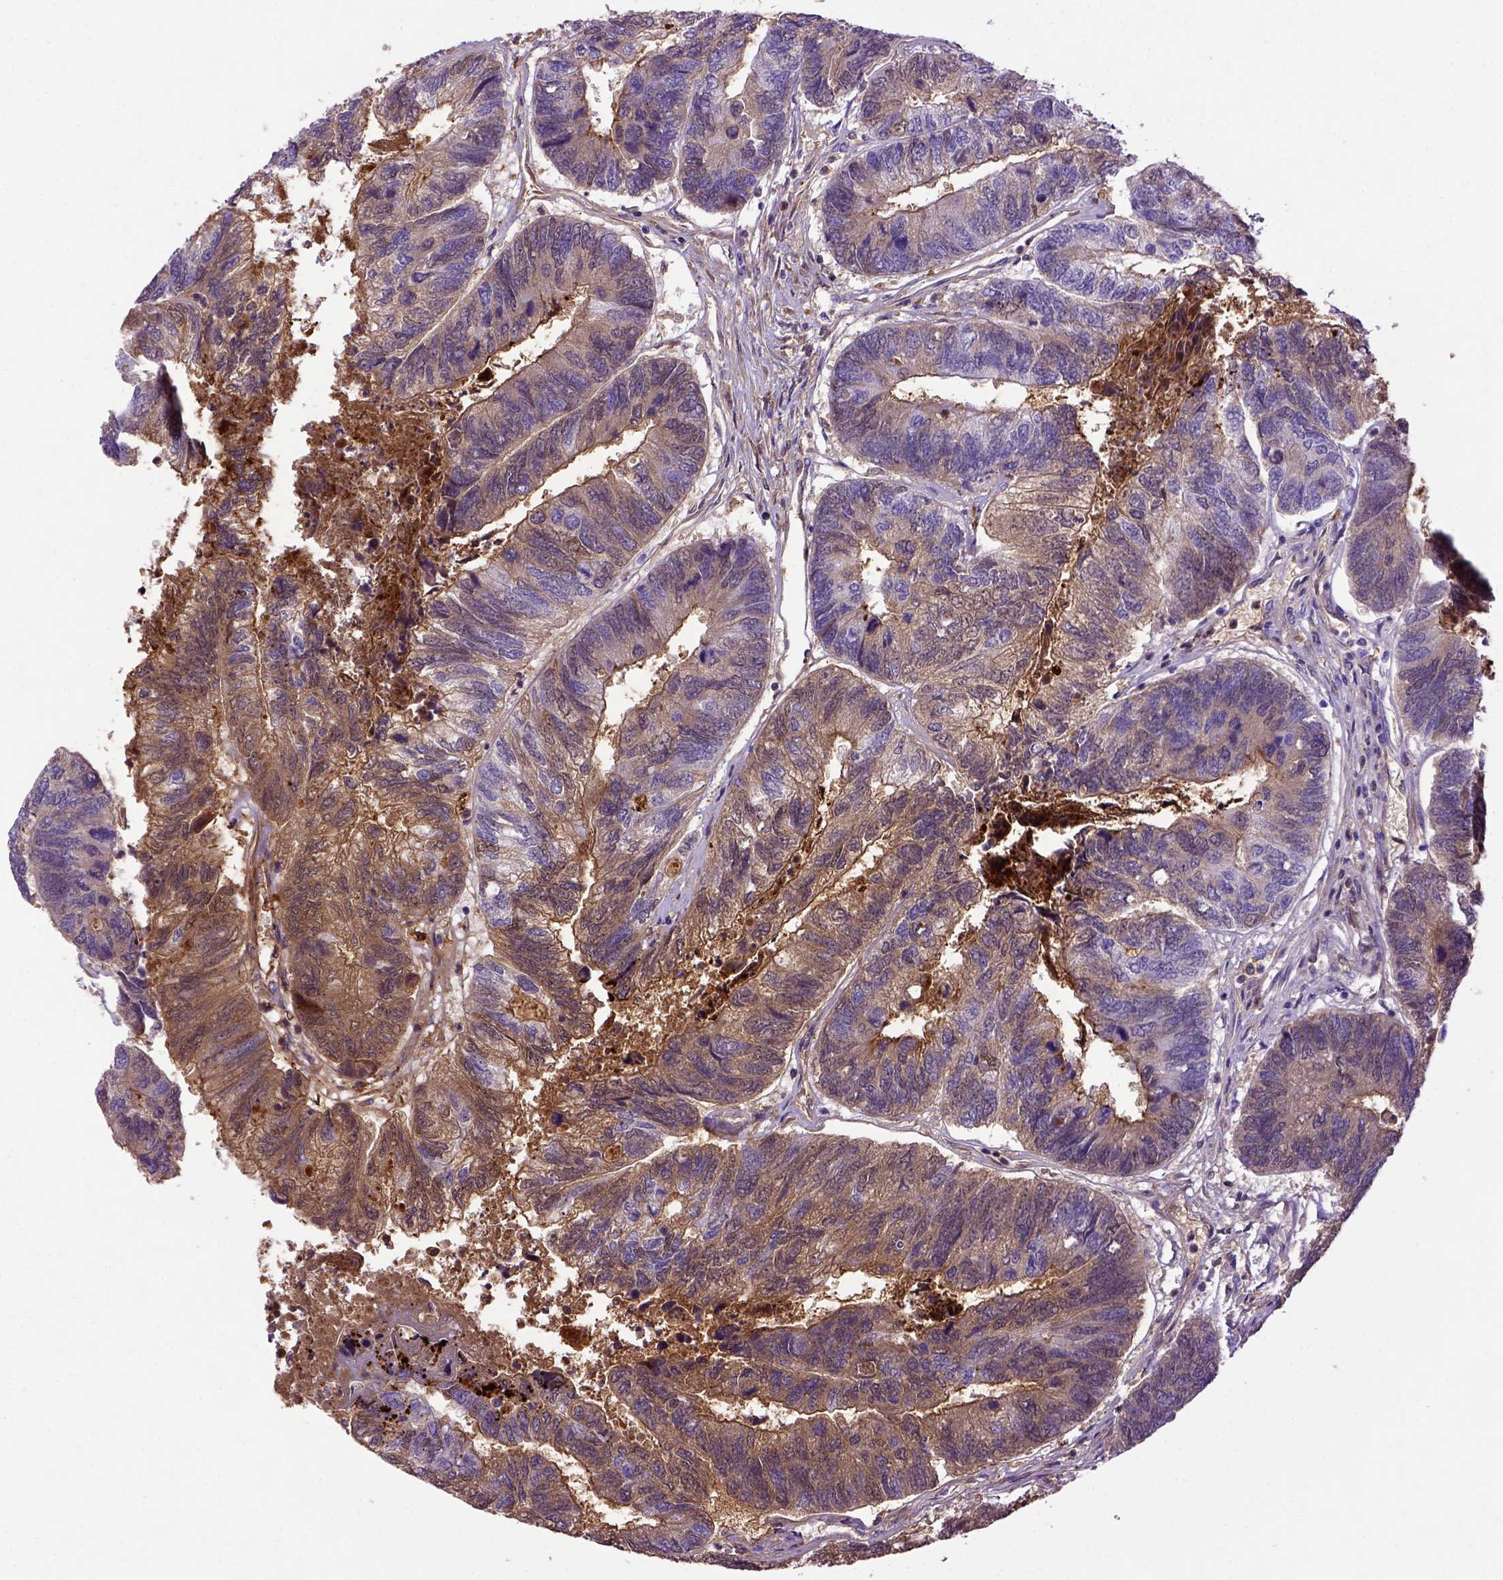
{"staining": {"intensity": "moderate", "quantity": "<25%", "location": "cytoplasmic/membranous"}, "tissue": "colorectal cancer", "cell_type": "Tumor cells", "image_type": "cancer", "snomed": [{"axis": "morphology", "description": "Adenocarcinoma, NOS"}, {"axis": "topography", "description": "Colon"}], "caption": "Immunohistochemical staining of human adenocarcinoma (colorectal) demonstrates moderate cytoplasmic/membranous protein positivity in about <25% of tumor cells. (Brightfield microscopy of DAB IHC at high magnification).", "gene": "ADAM12", "patient": {"sex": "female", "age": 67}}